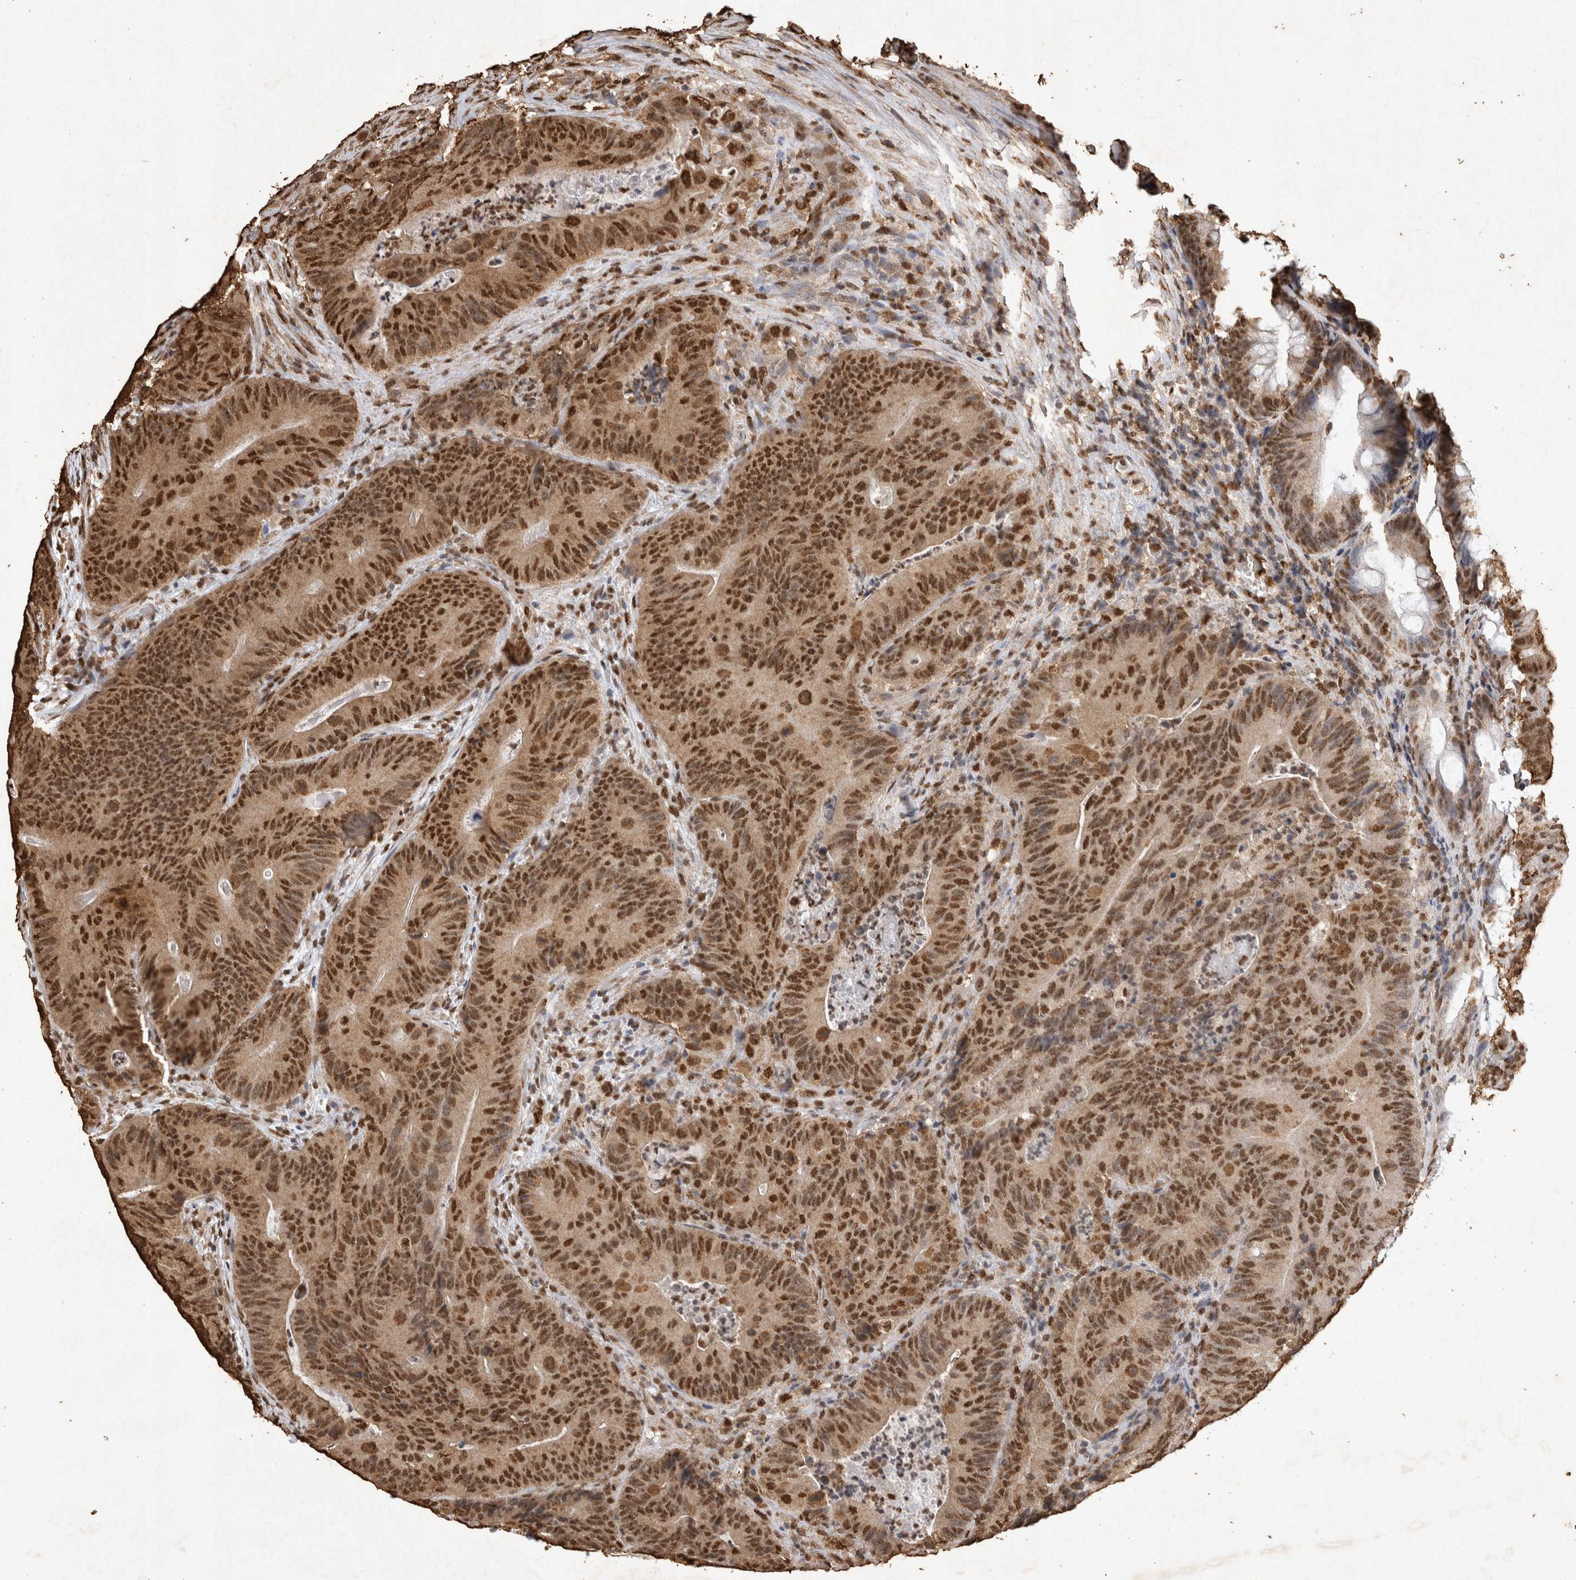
{"staining": {"intensity": "strong", "quantity": ">75%", "location": "nuclear"}, "tissue": "colorectal cancer", "cell_type": "Tumor cells", "image_type": "cancer", "snomed": [{"axis": "morphology", "description": "Normal tissue, NOS"}, {"axis": "topography", "description": "Colon"}], "caption": "Human colorectal cancer stained for a protein (brown) displays strong nuclear positive expression in approximately >75% of tumor cells.", "gene": "OAS2", "patient": {"sex": "female", "age": 82}}